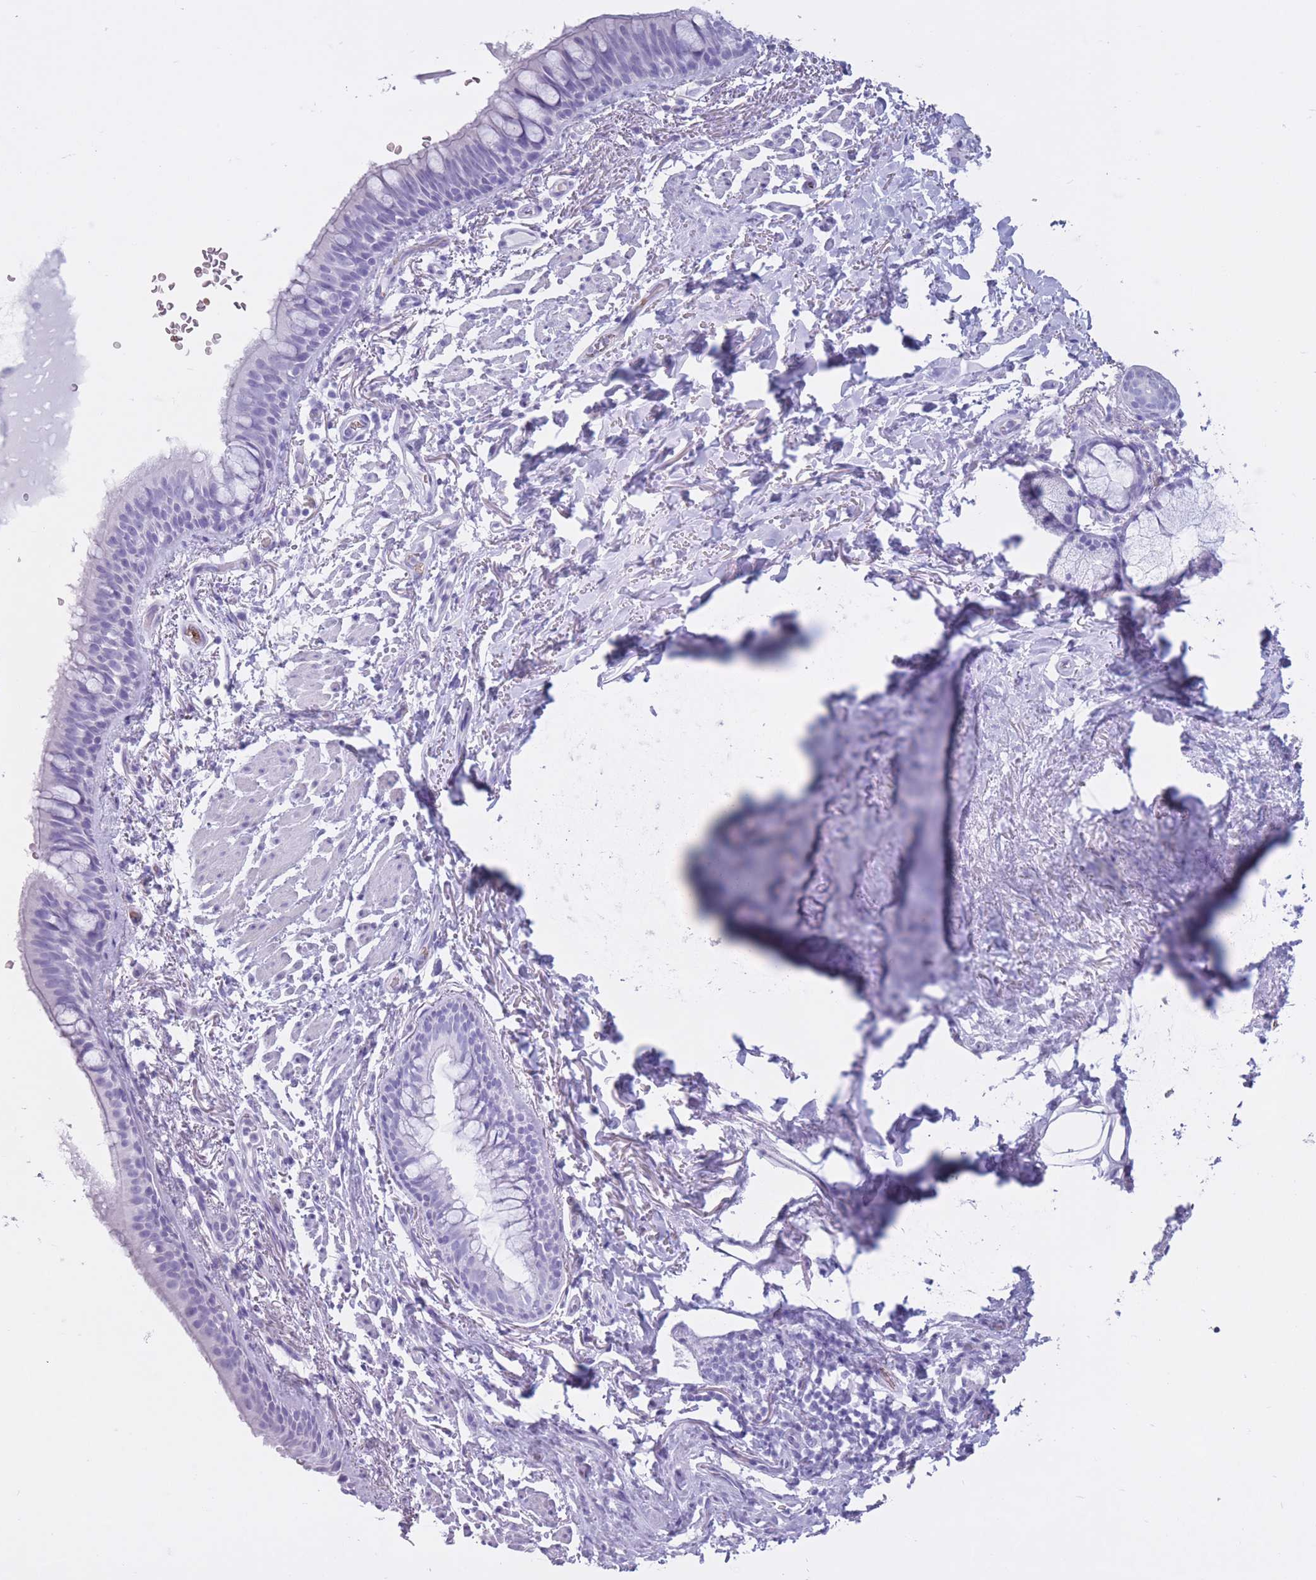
{"staining": {"intensity": "negative", "quantity": "none", "location": "none"}, "tissue": "bronchus", "cell_type": "Respiratory epithelial cells", "image_type": "normal", "snomed": [{"axis": "morphology", "description": "Normal tissue, NOS"}, {"axis": "topography", "description": "Bronchus"}], "caption": "This image is of normal bronchus stained with immunohistochemistry to label a protein in brown with the nuclei are counter-stained blue. There is no staining in respiratory epithelial cells.", "gene": "OR7C1", "patient": {"sex": "male", "age": 70}}